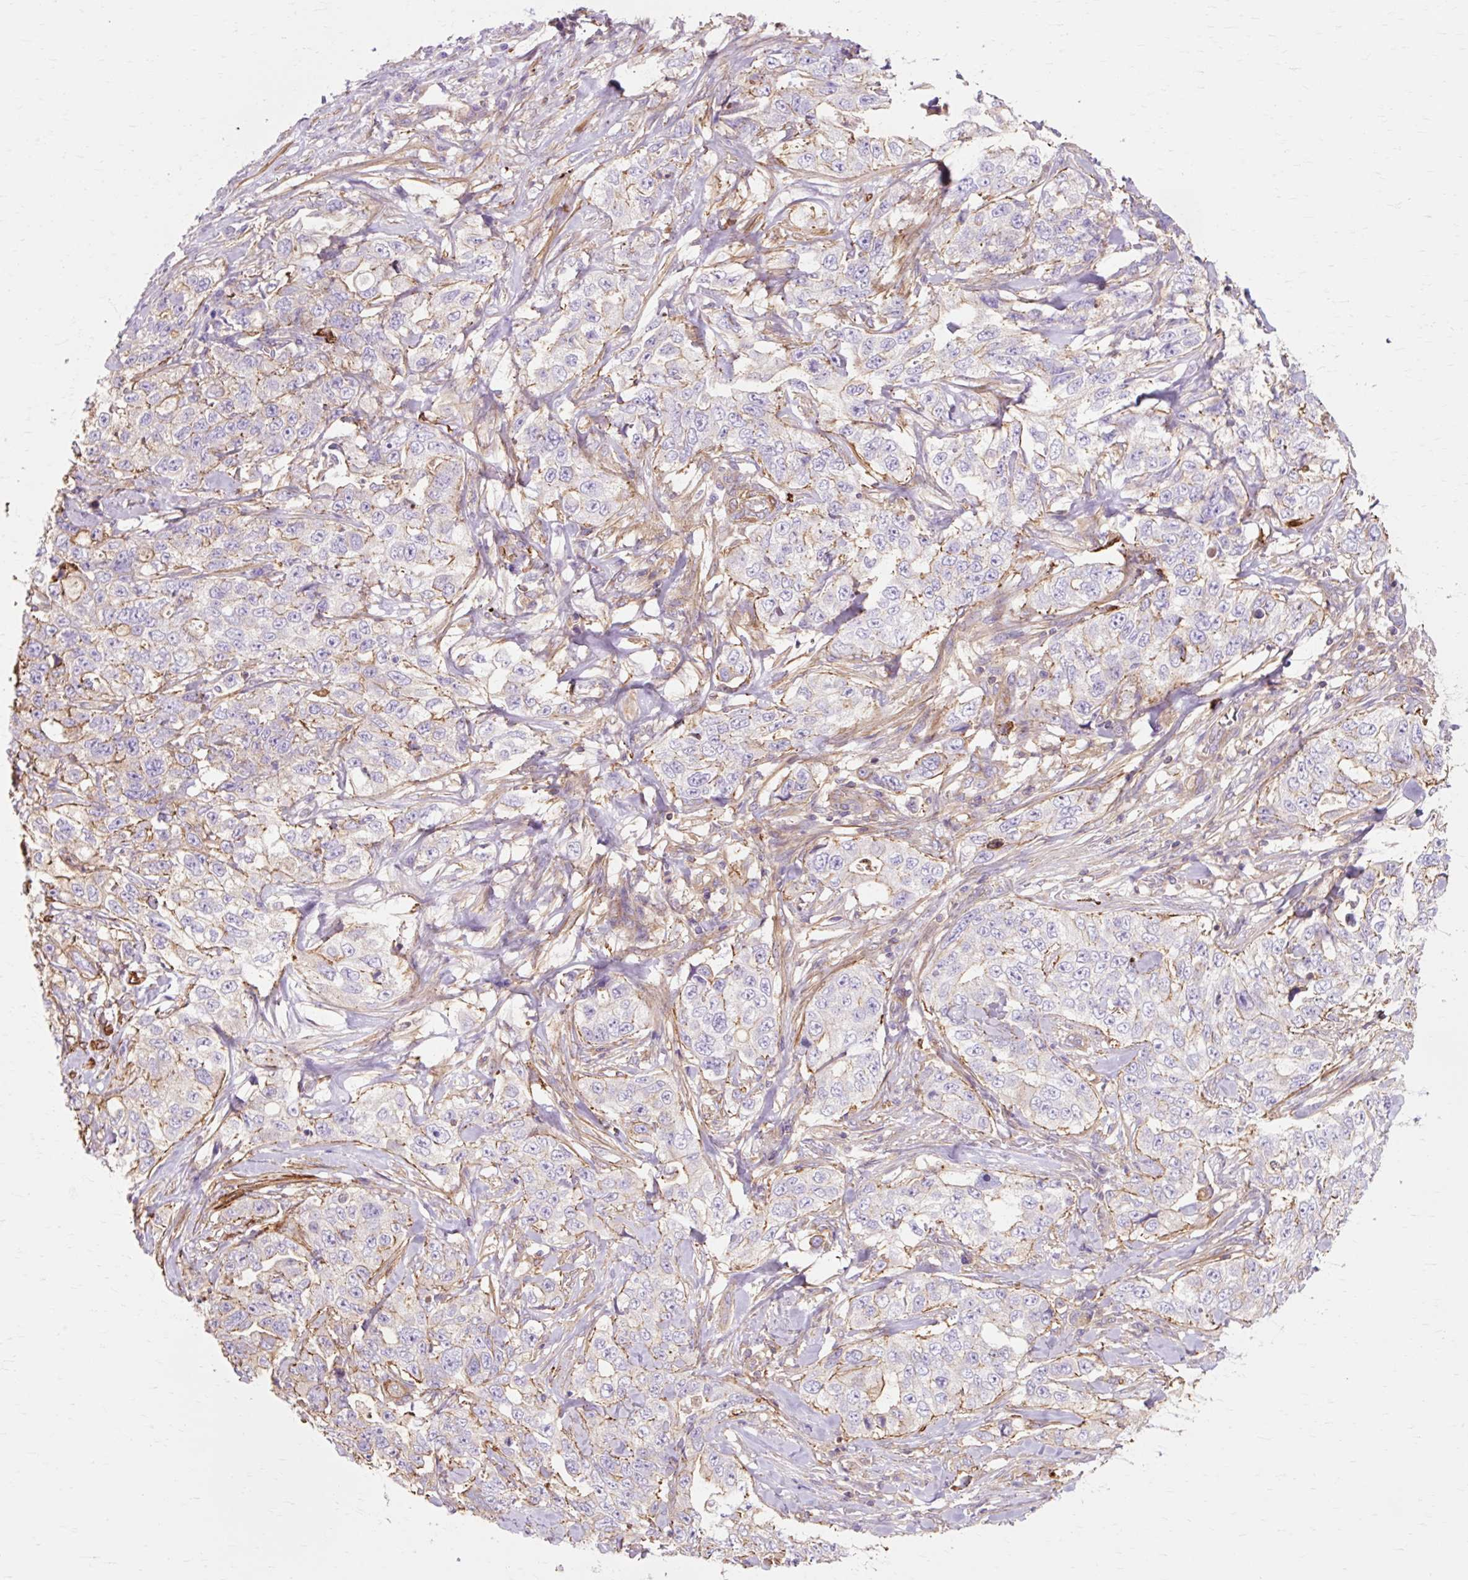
{"staining": {"intensity": "moderate", "quantity": "<25%", "location": "cytoplasmic/membranous"}, "tissue": "lung cancer", "cell_type": "Tumor cells", "image_type": "cancer", "snomed": [{"axis": "morphology", "description": "Adenocarcinoma, NOS"}, {"axis": "topography", "description": "Lung"}], "caption": "Tumor cells display low levels of moderate cytoplasmic/membranous positivity in approximately <25% of cells in human lung adenocarcinoma.", "gene": "TBC1D2B", "patient": {"sex": "female", "age": 51}}